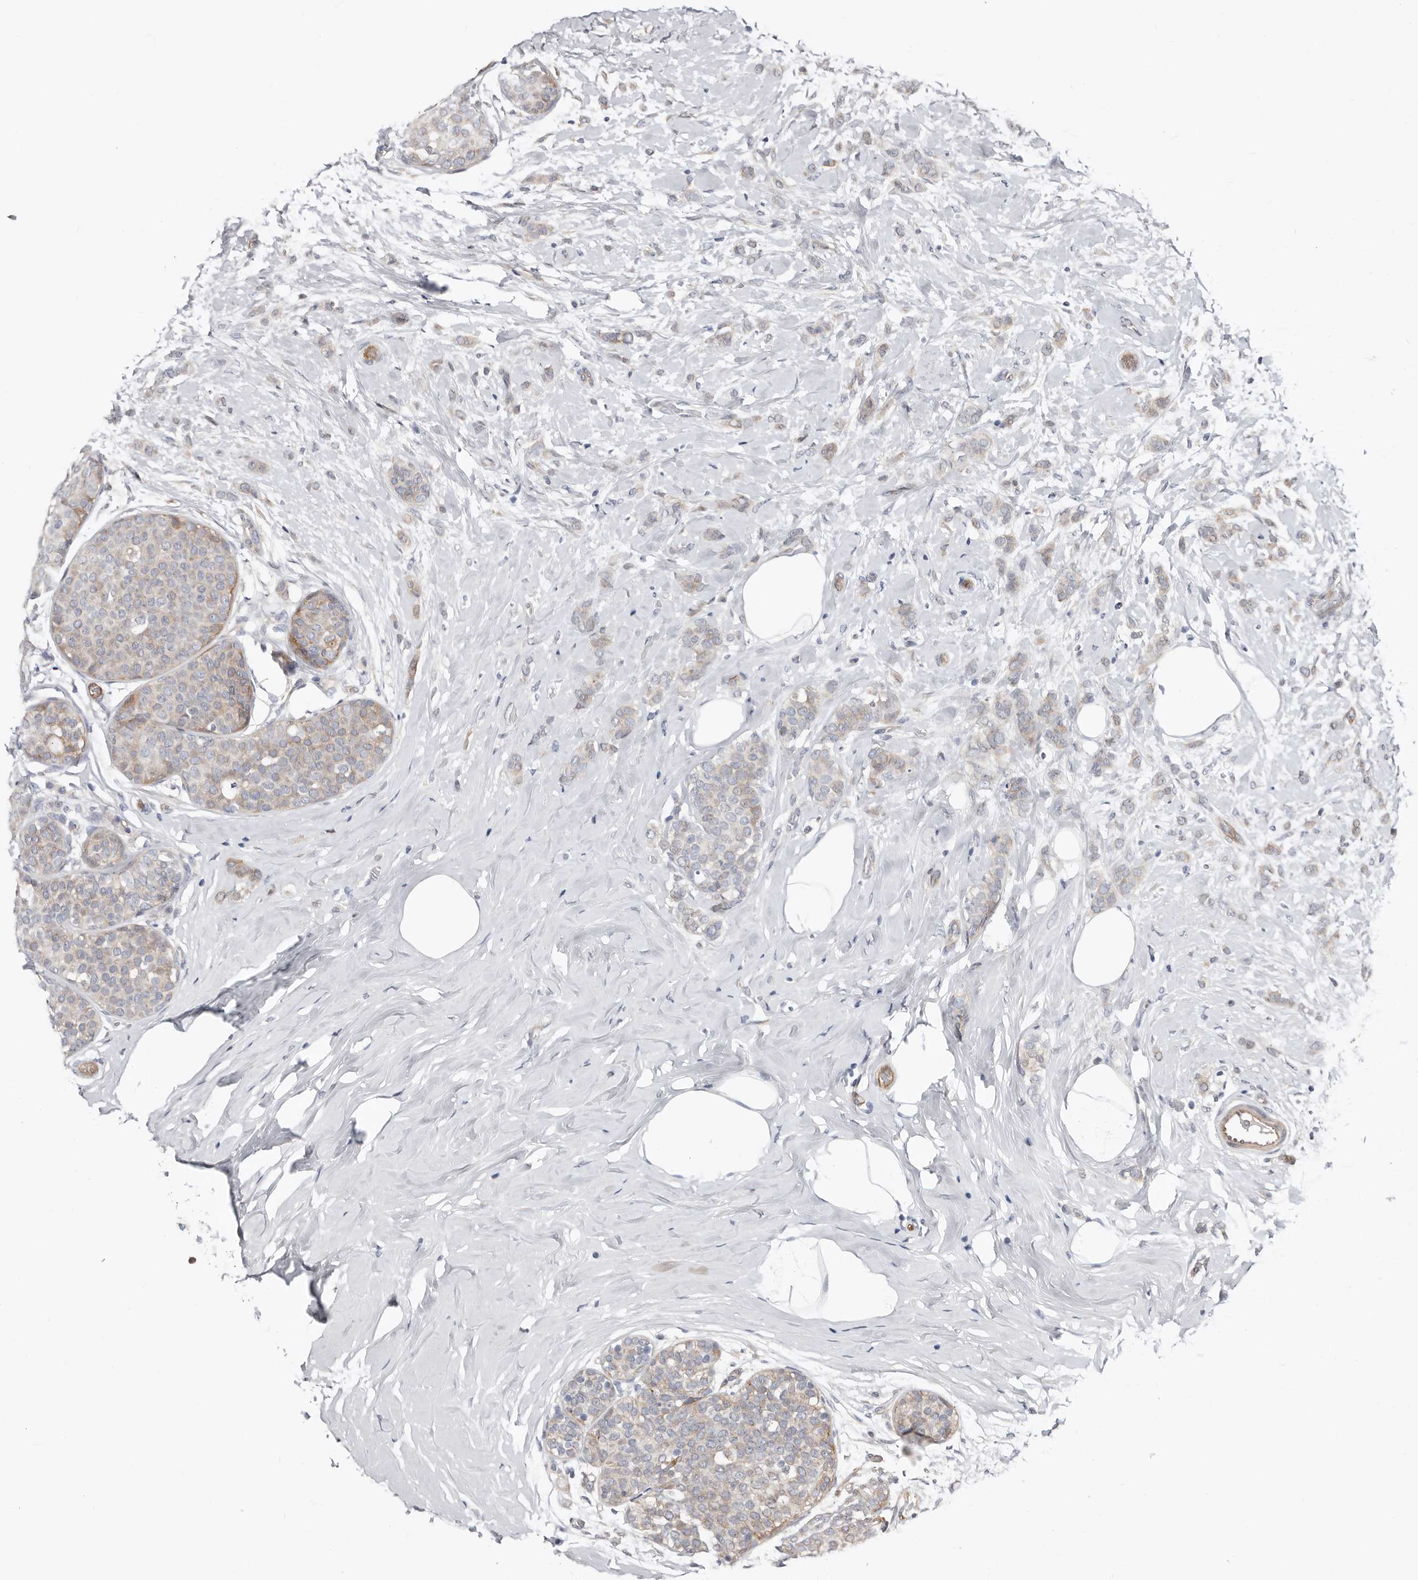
{"staining": {"intensity": "weak", "quantity": "<25%", "location": "cytoplasmic/membranous"}, "tissue": "breast cancer", "cell_type": "Tumor cells", "image_type": "cancer", "snomed": [{"axis": "morphology", "description": "Lobular carcinoma, in situ"}, {"axis": "morphology", "description": "Lobular carcinoma"}, {"axis": "topography", "description": "Breast"}], "caption": "IHC of human lobular carcinoma in situ (breast) reveals no positivity in tumor cells.", "gene": "ASRGL1", "patient": {"sex": "female", "age": 41}}